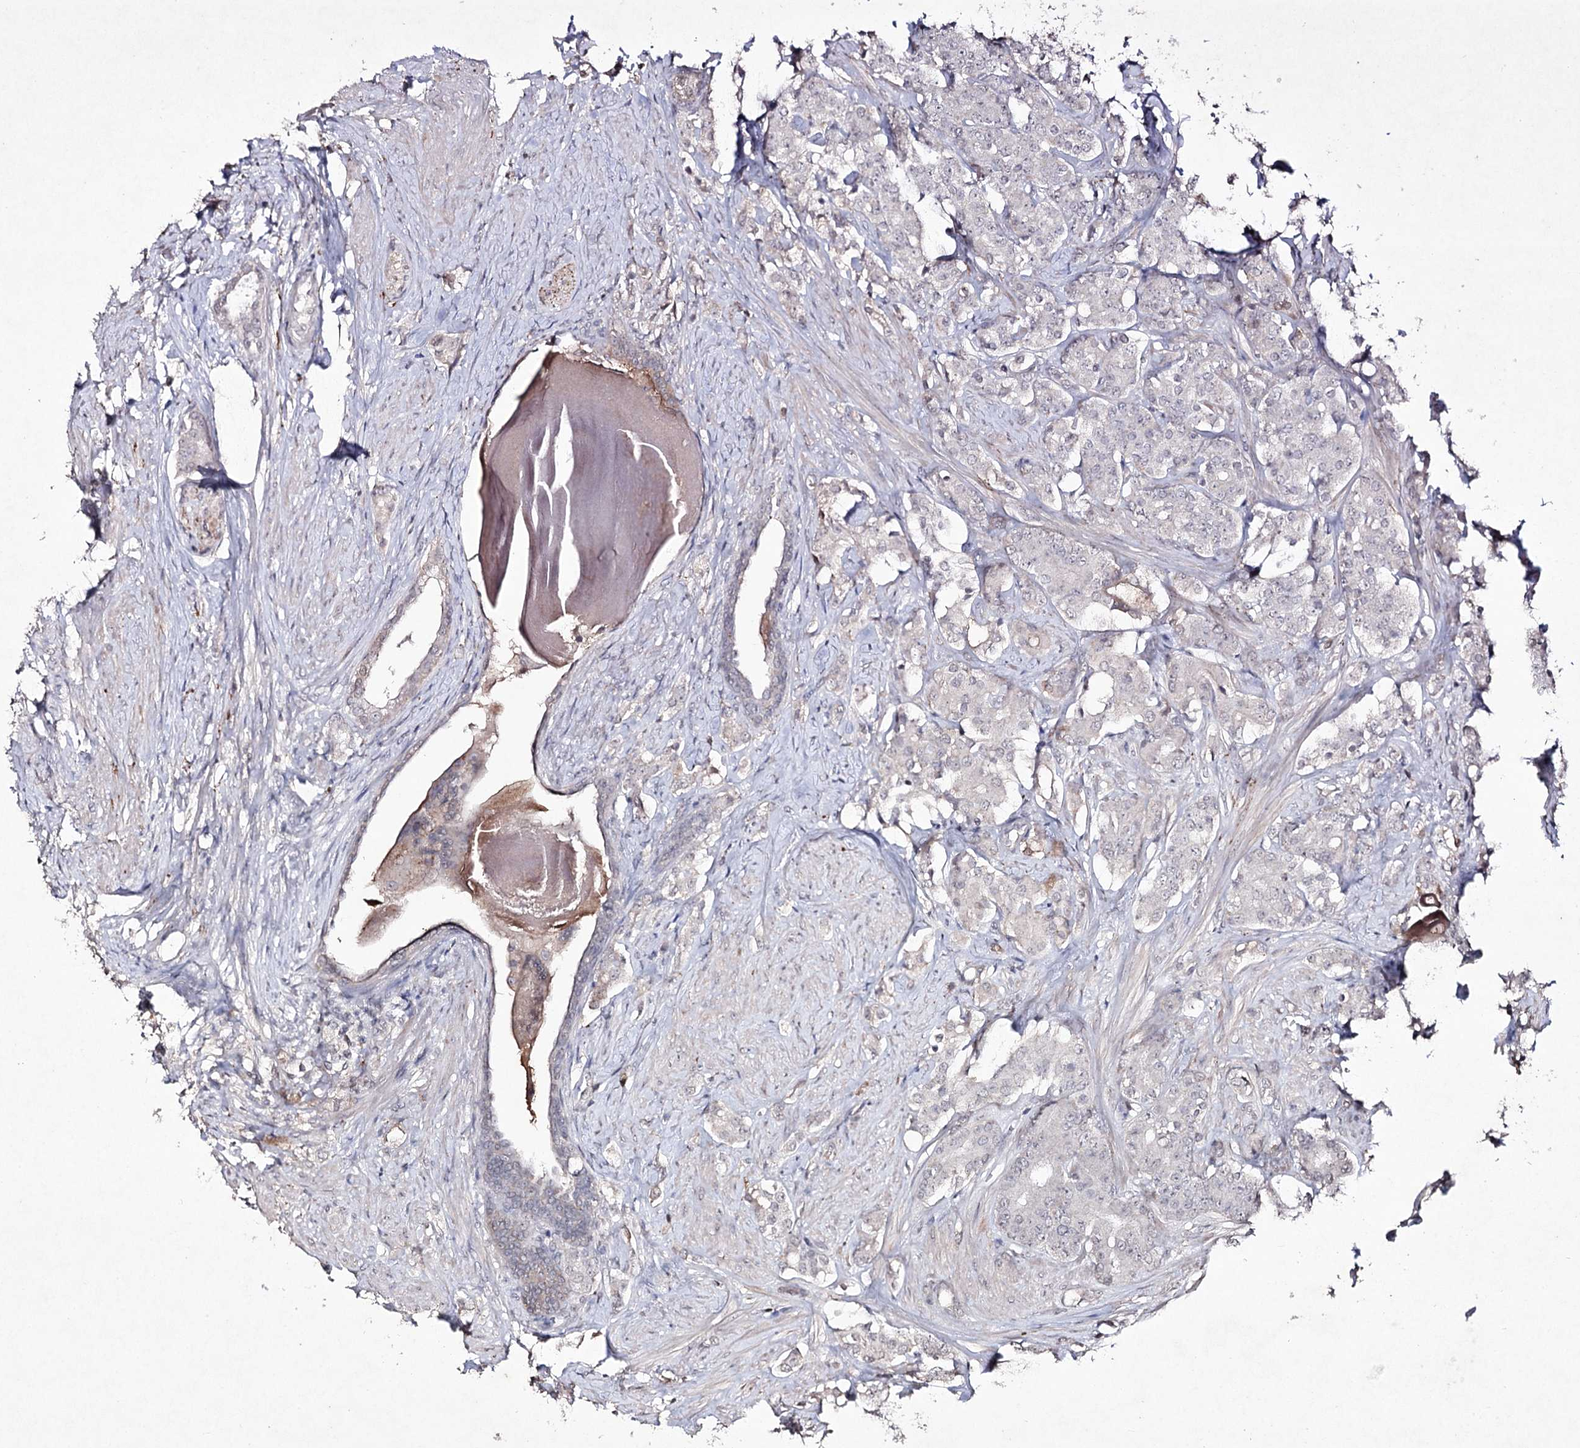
{"staining": {"intensity": "weak", "quantity": "<25%", "location": "cytoplasmic/membranous"}, "tissue": "prostate cancer", "cell_type": "Tumor cells", "image_type": "cancer", "snomed": [{"axis": "morphology", "description": "Adenocarcinoma, High grade"}, {"axis": "topography", "description": "Prostate"}], "caption": "Photomicrograph shows no protein staining in tumor cells of prostate high-grade adenocarcinoma tissue.", "gene": "SYNGR3", "patient": {"sex": "male", "age": 62}}